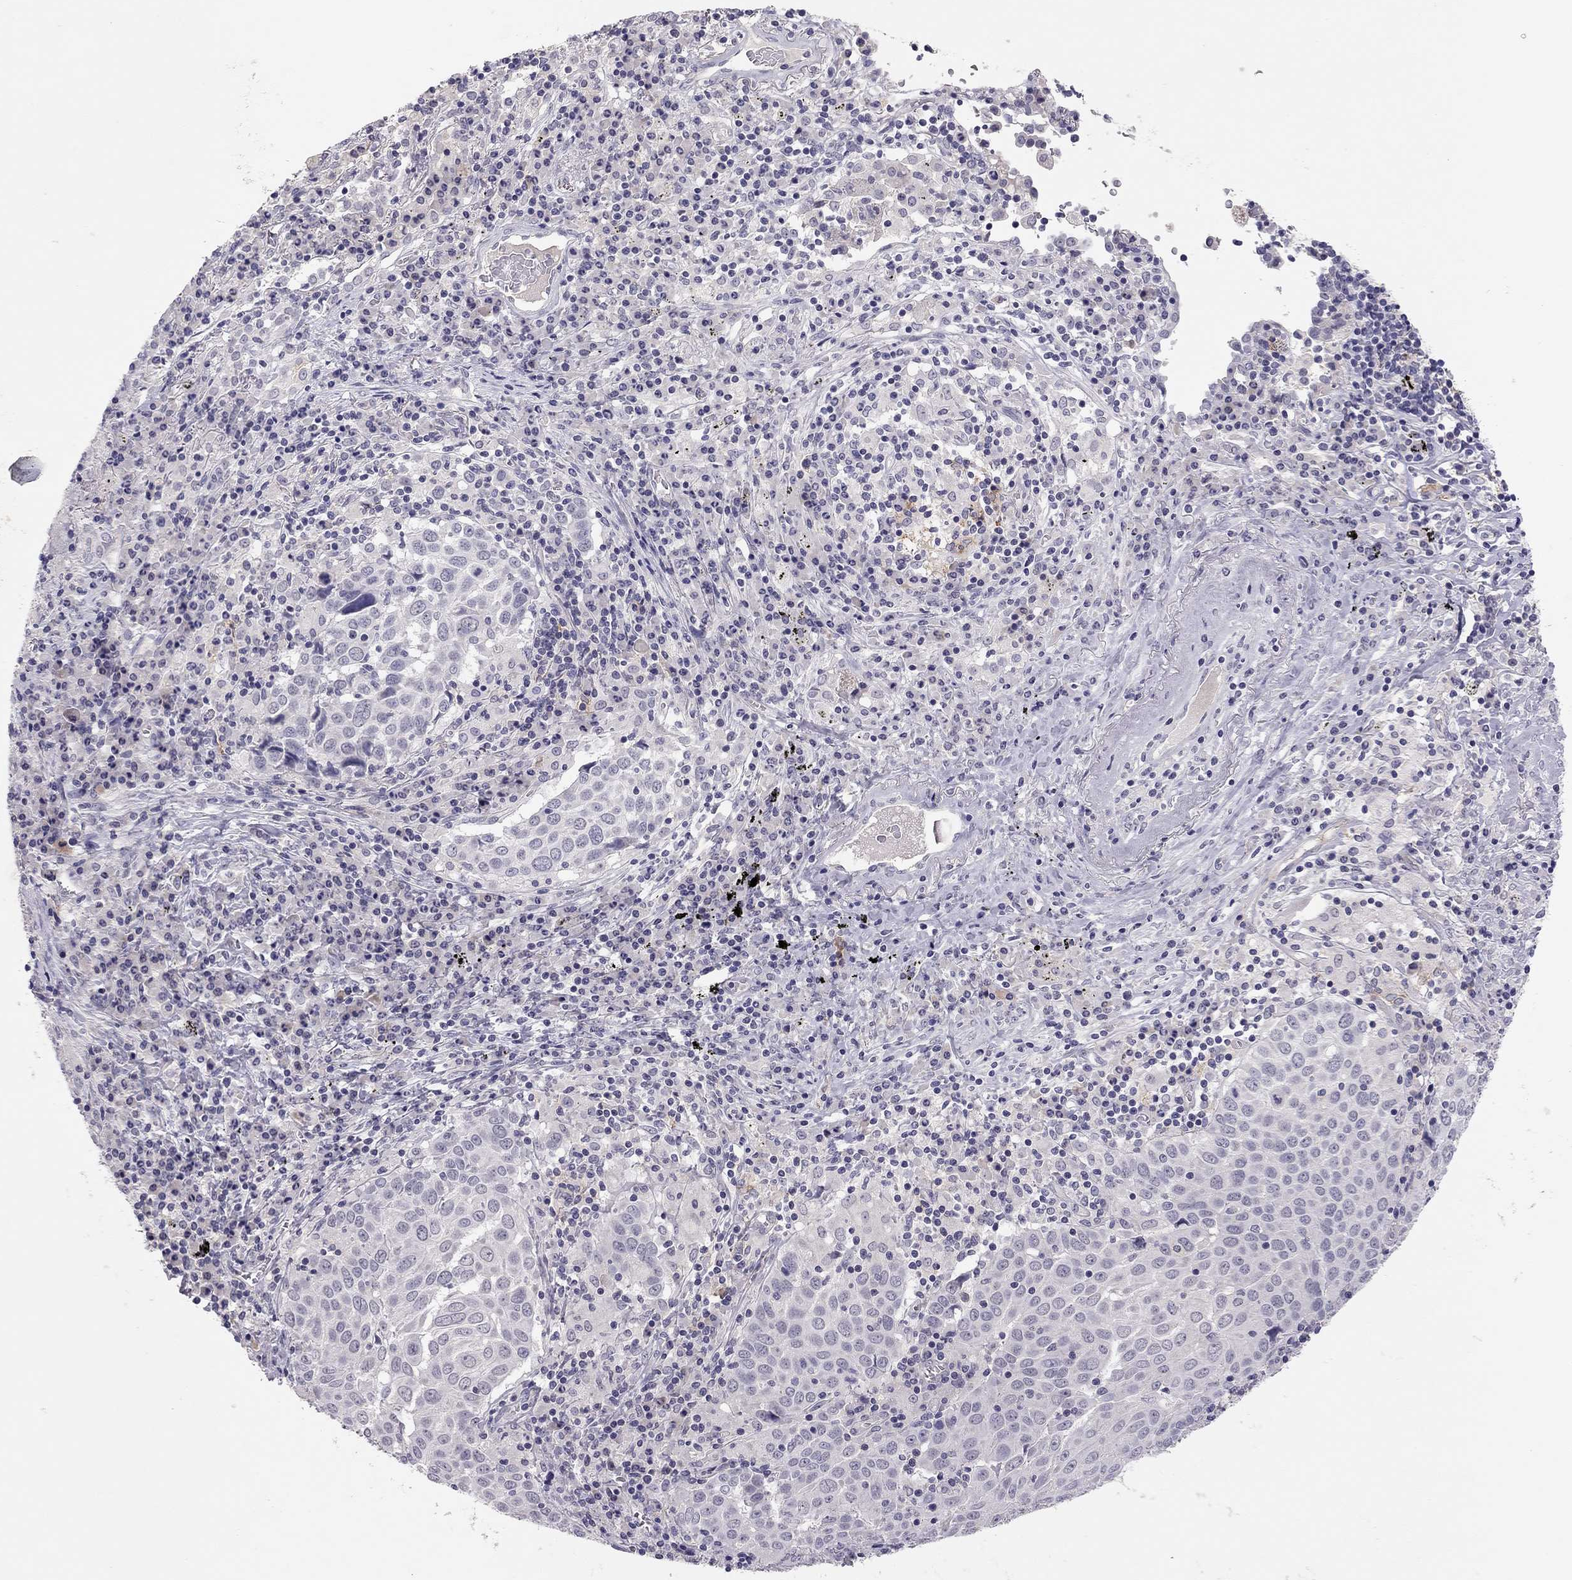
{"staining": {"intensity": "negative", "quantity": "none", "location": "none"}, "tissue": "lung cancer", "cell_type": "Tumor cells", "image_type": "cancer", "snomed": [{"axis": "morphology", "description": "Squamous cell carcinoma, NOS"}, {"axis": "topography", "description": "Lung"}], "caption": "IHC micrograph of human squamous cell carcinoma (lung) stained for a protein (brown), which exhibits no positivity in tumor cells.", "gene": "ADORA2A", "patient": {"sex": "male", "age": 57}}